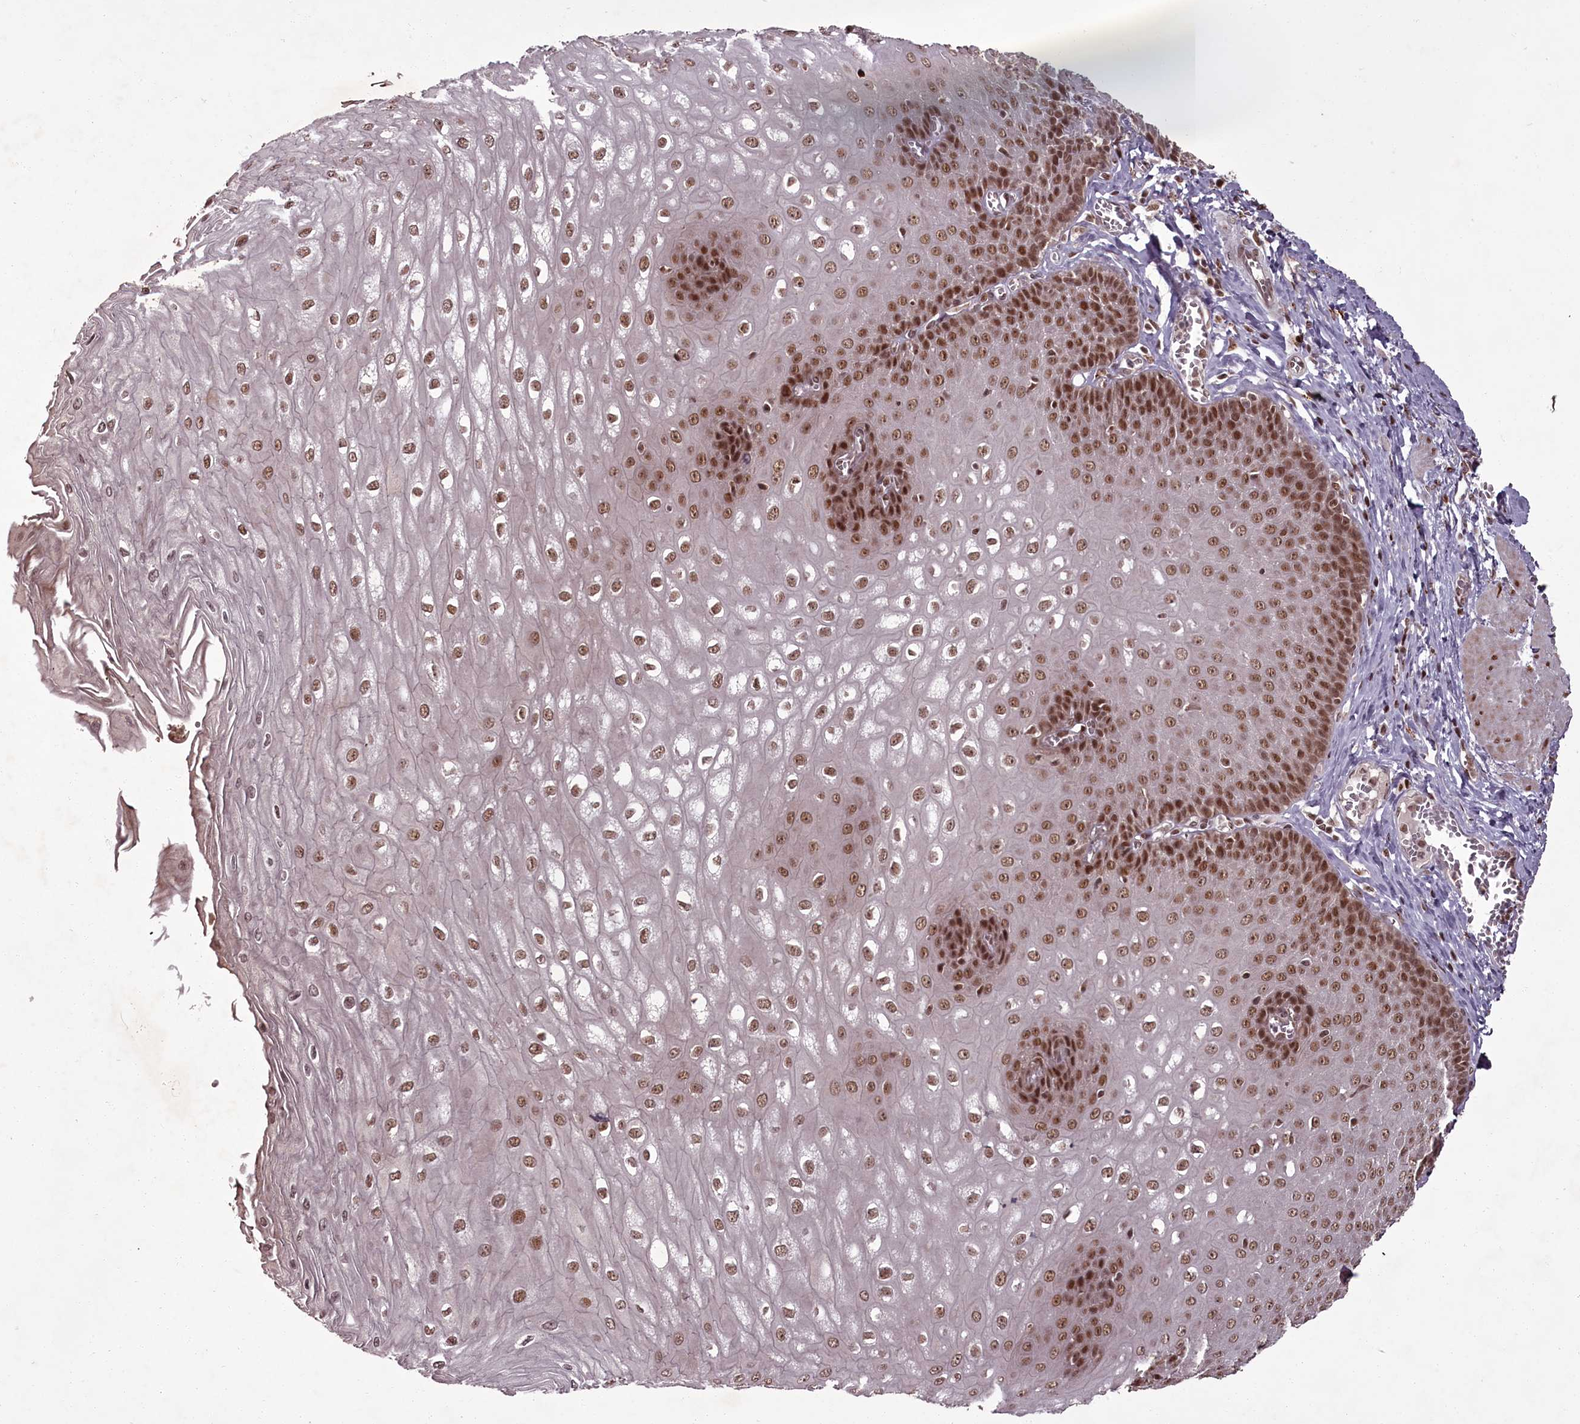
{"staining": {"intensity": "moderate", "quantity": ">75%", "location": "nuclear"}, "tissue": "esophagus", "cell_type": "Squamous epithelial cells", "image_type": "normal", "snomed": [{"axis": "morphology", "description": "Normal tissue, NOS"}, {"axis": "topography", "description": "Esophagus"}], "caption": "DAB immunohistochemical staining of benign human esophagus reveals moderate nuclear protein expression in about >75% of squamous epithelial cells.", "gene": "CEP83", "patient": {"sex": "male", "age": 60}}